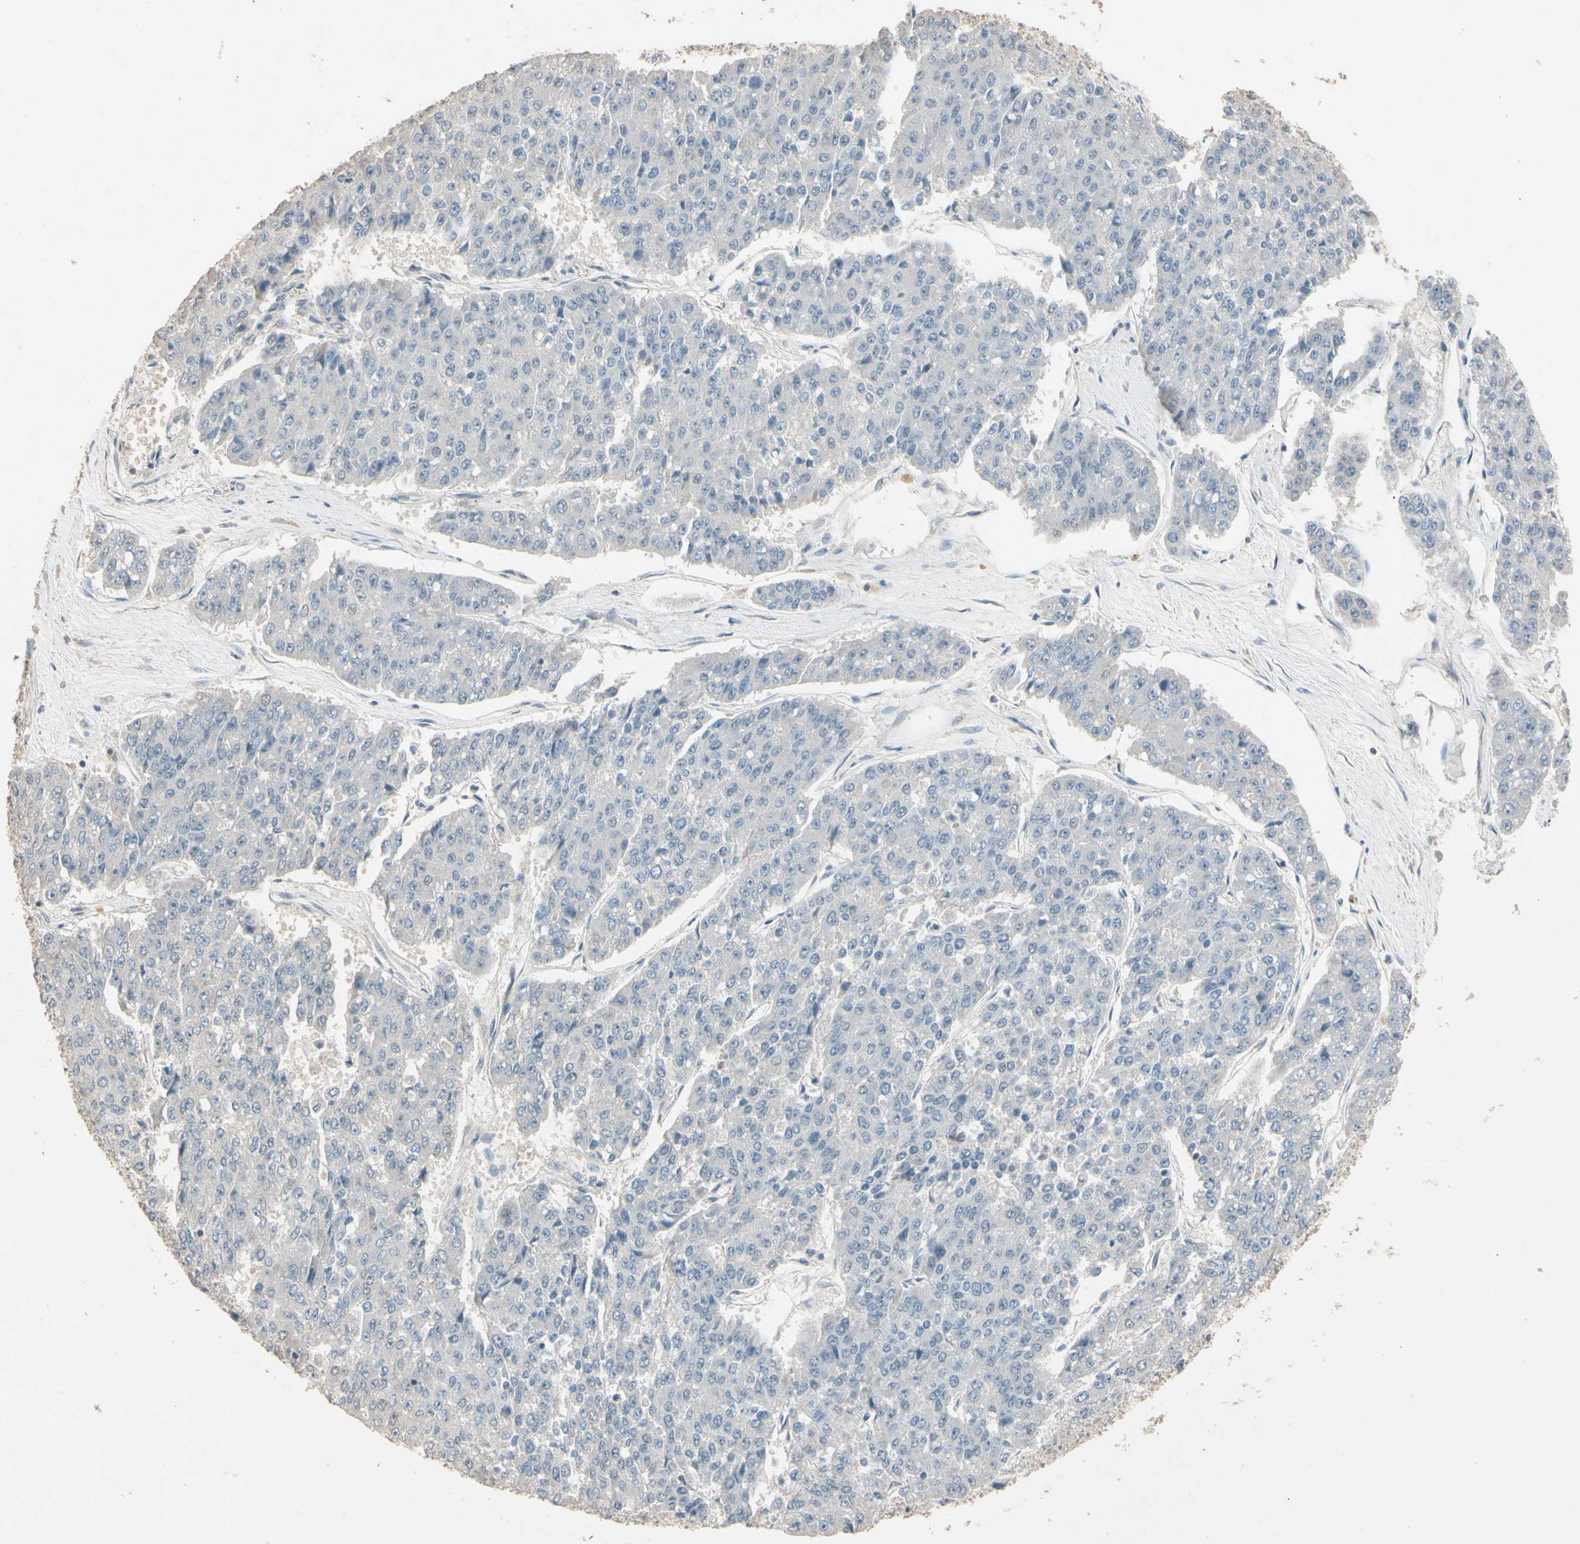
{"staining": {"intensity": "negative", "quantity": "none", "location": "none"}, "tissue": "pancreatic cancer", "cell_type": "Tumor cells", "image_type": "cancer", "snomed": [{"axis": "morphology", "description": "Adenocarcinoma, NOS"}, {"axis": "topography", "description": "Pancreas"}], "caption": "Tumor cells are negative for protein expression in human pancreatic adenocarcinoma. (DAB (3,3'-diaminobenzidine) immunohistochemistry (IHC), high magnification).", "gene": "MAP3K7", "patient": {"sex": "male", "age": 50}}